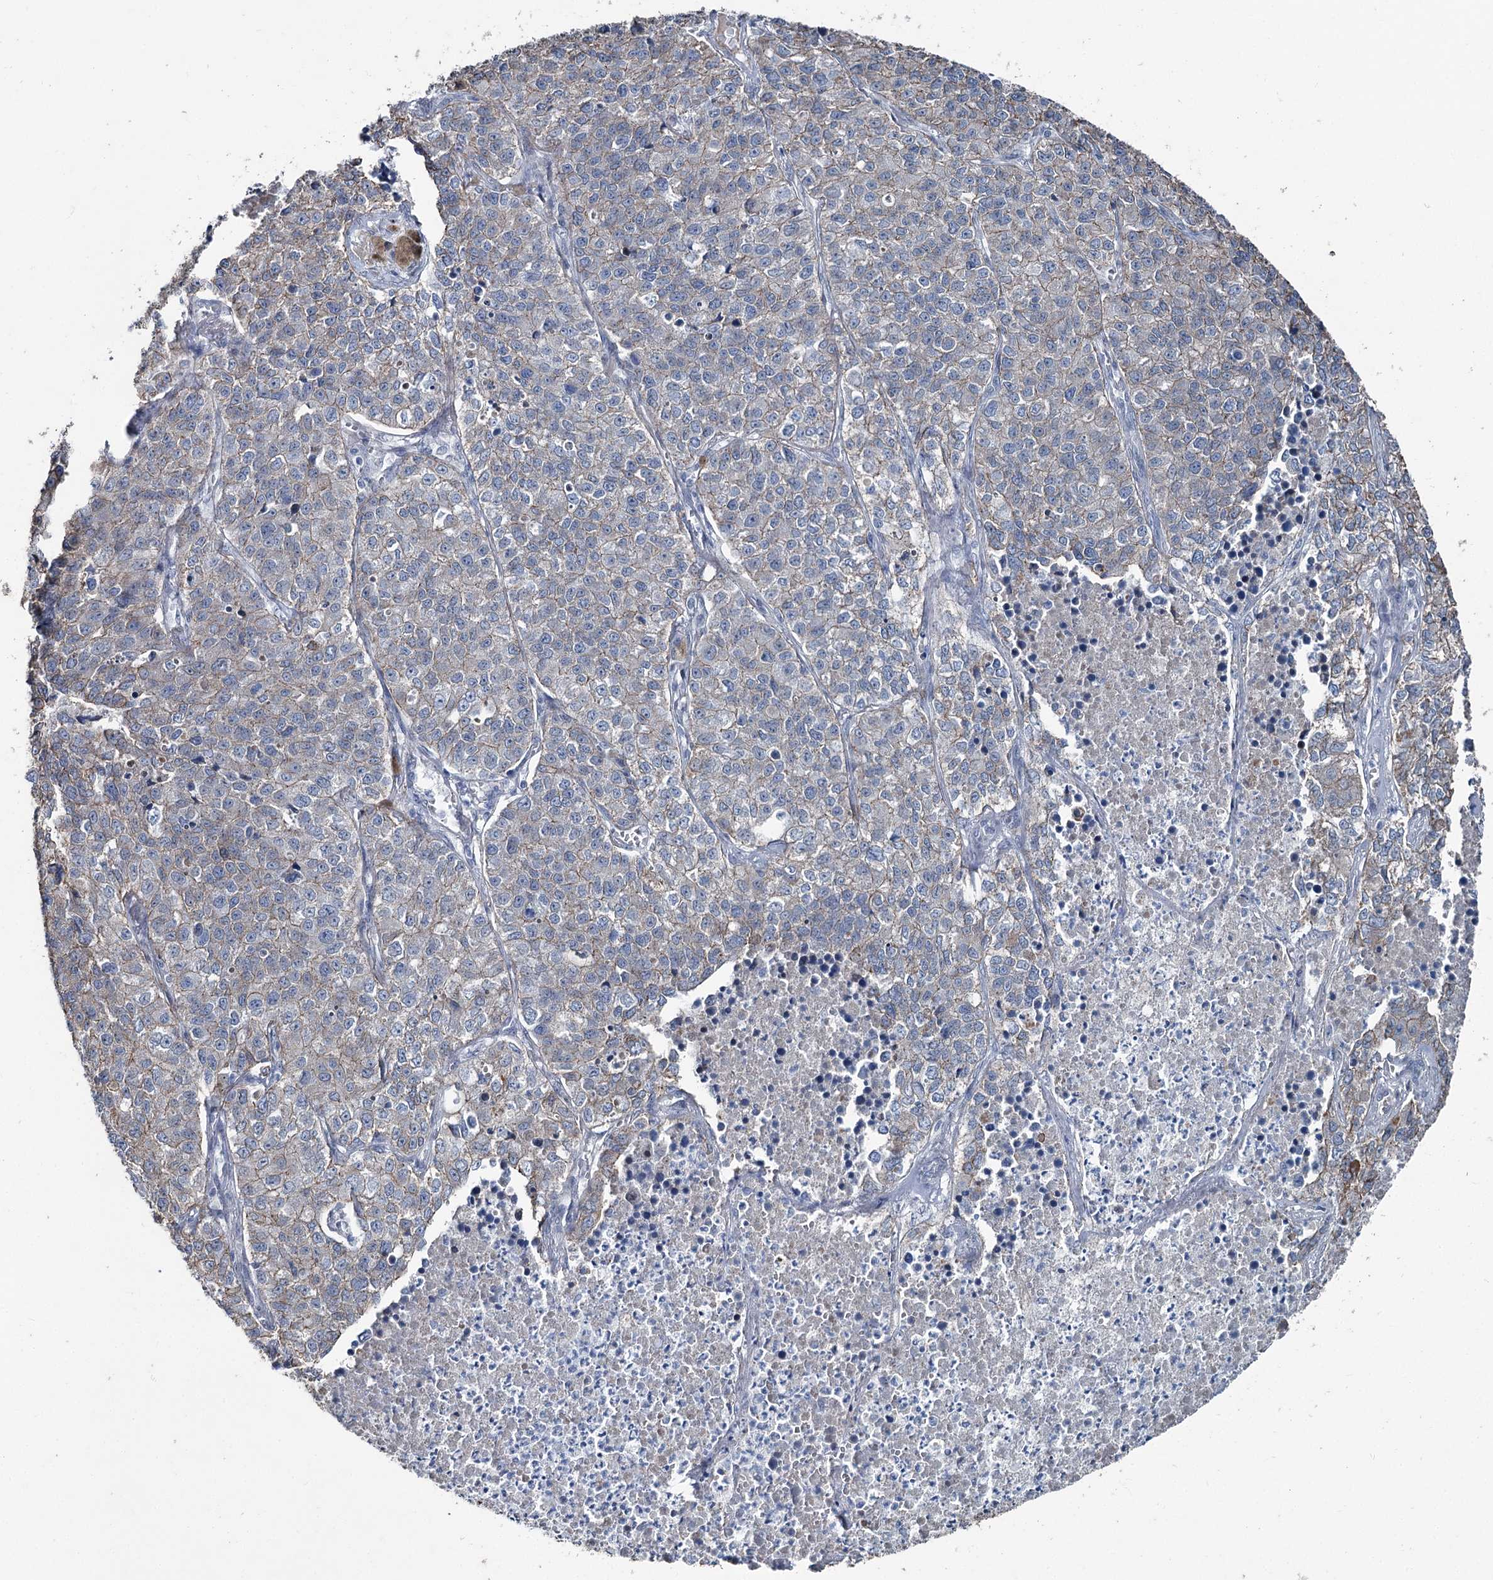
{"staining": {"intensity": "moderate", "quantity": "<25%", "location": "cytoplasmic/membranous"}, "tissue": "lung cancer", "cell_type": "Tumor cells", "image_type": "cancer", "snomed": [{"axis": "morphology", "description": "Adenocarcinoma, NOS"}, {"axis": "topography", "description": "Lung"}], "caption": "The histopathology image demonstrates staining of adenocarcinoma (lung), revealing moderate cytoplasmic/membranous protein positivity (brown color) within tumor cells. The staining is performed using DAB brown chromogen to label protein expression. The nuclei are counter-stained blue using hematoxylin.", "gene": "FAM120B", "patient": {"sex": "male", "age": 49}}